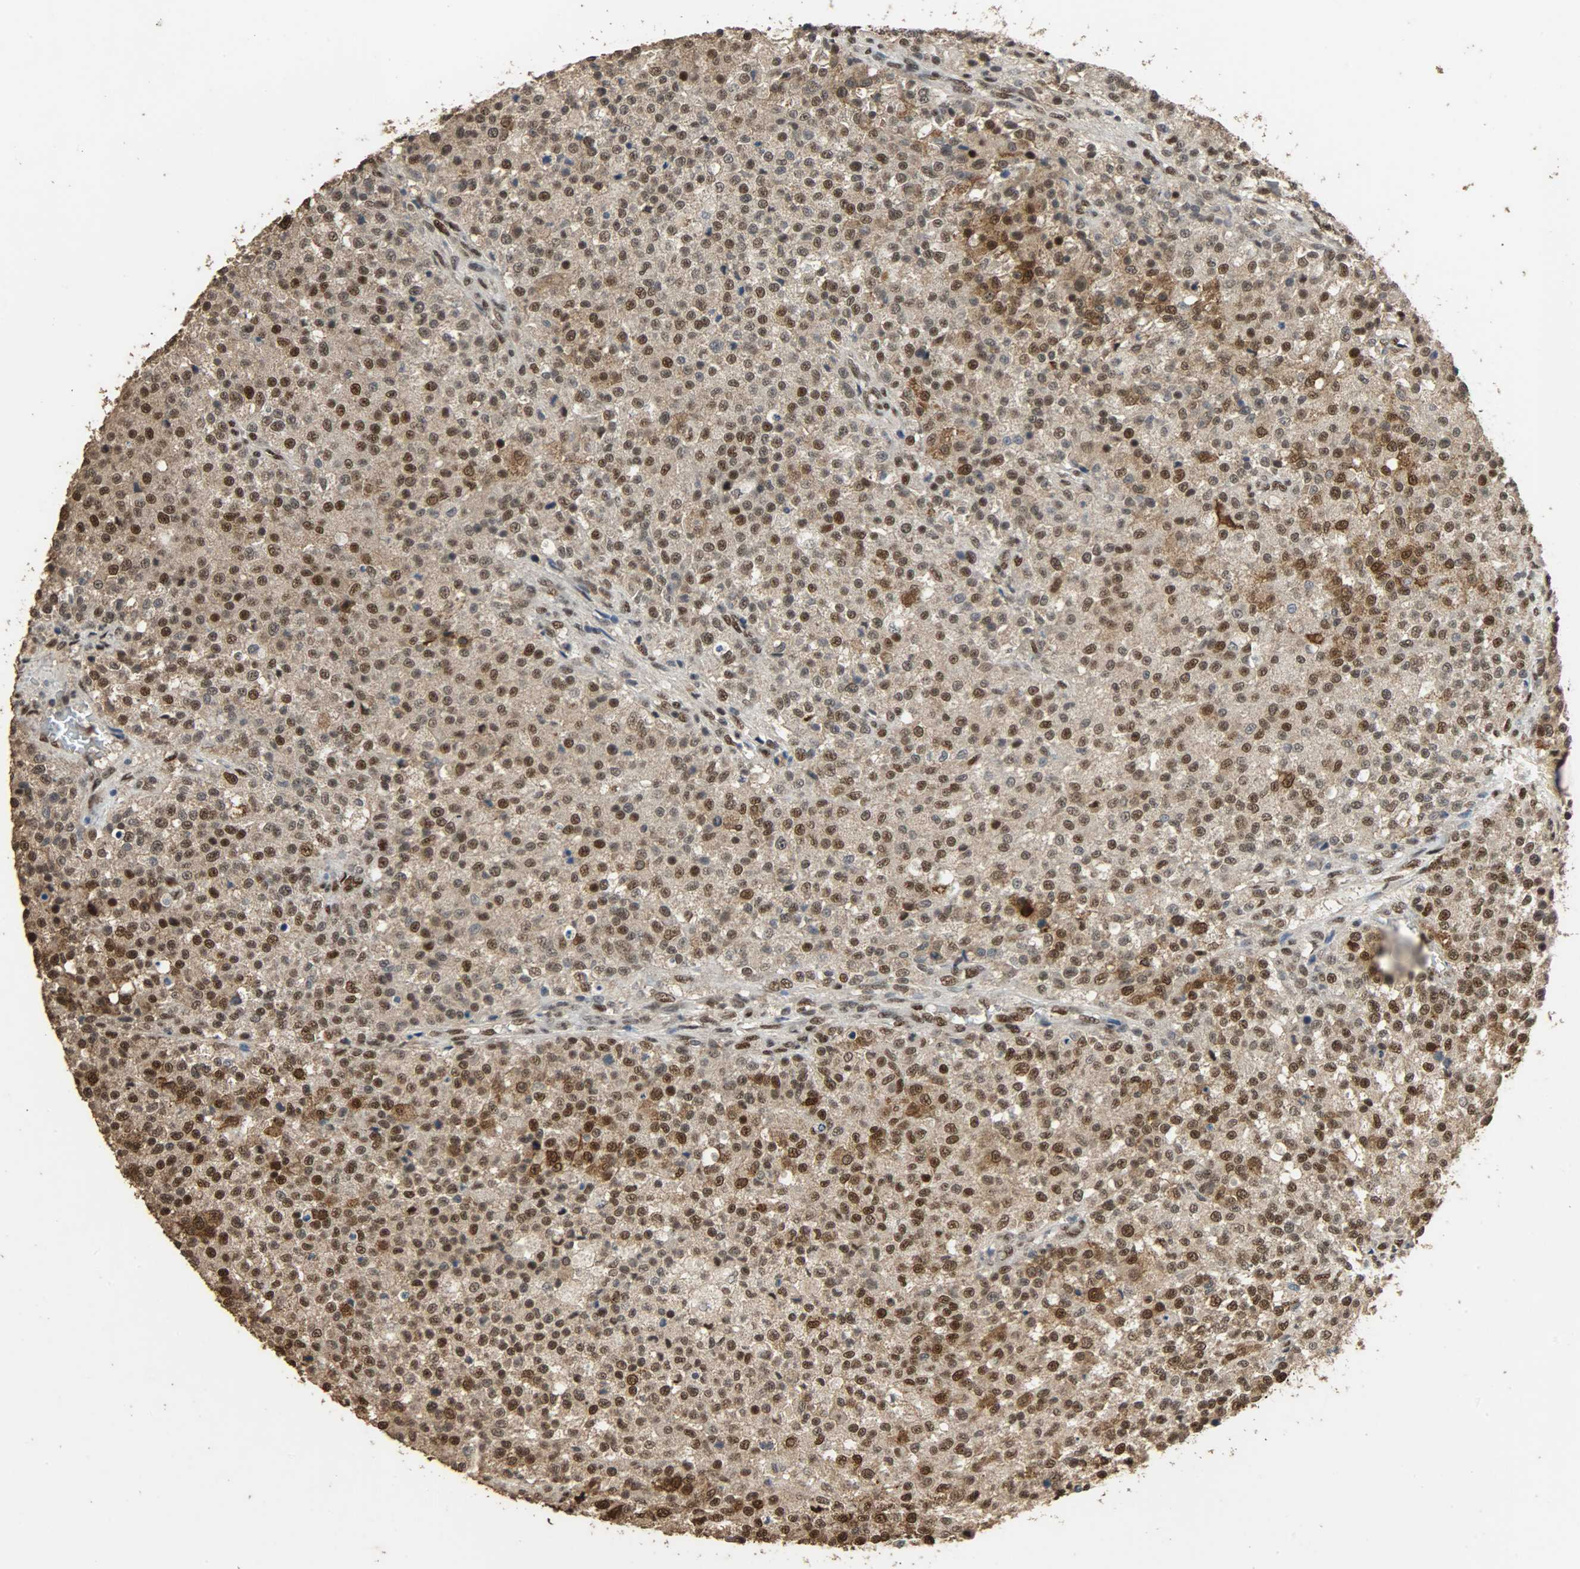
{"staining": {"intensity": "strong", "quantity": ">75%", "location": "cytoplasmic/membranous,nuclear"}, "tissue": "testis cancer", "cell_type": "Tumor cells", "image_type": "cancer", "snomed": [{"axis": "morphology", "description": "Seminoma, NOS"}, {"axis": "topography", "description": "Testis"}], "caption": "Strong cytoplasmic/membranous and nuclear protein positivity is appreciated in about >75% of tumor cells in seminoma (testis).", "gene": "CCNT2", "patient": {"sex": "male", "age": 59}}